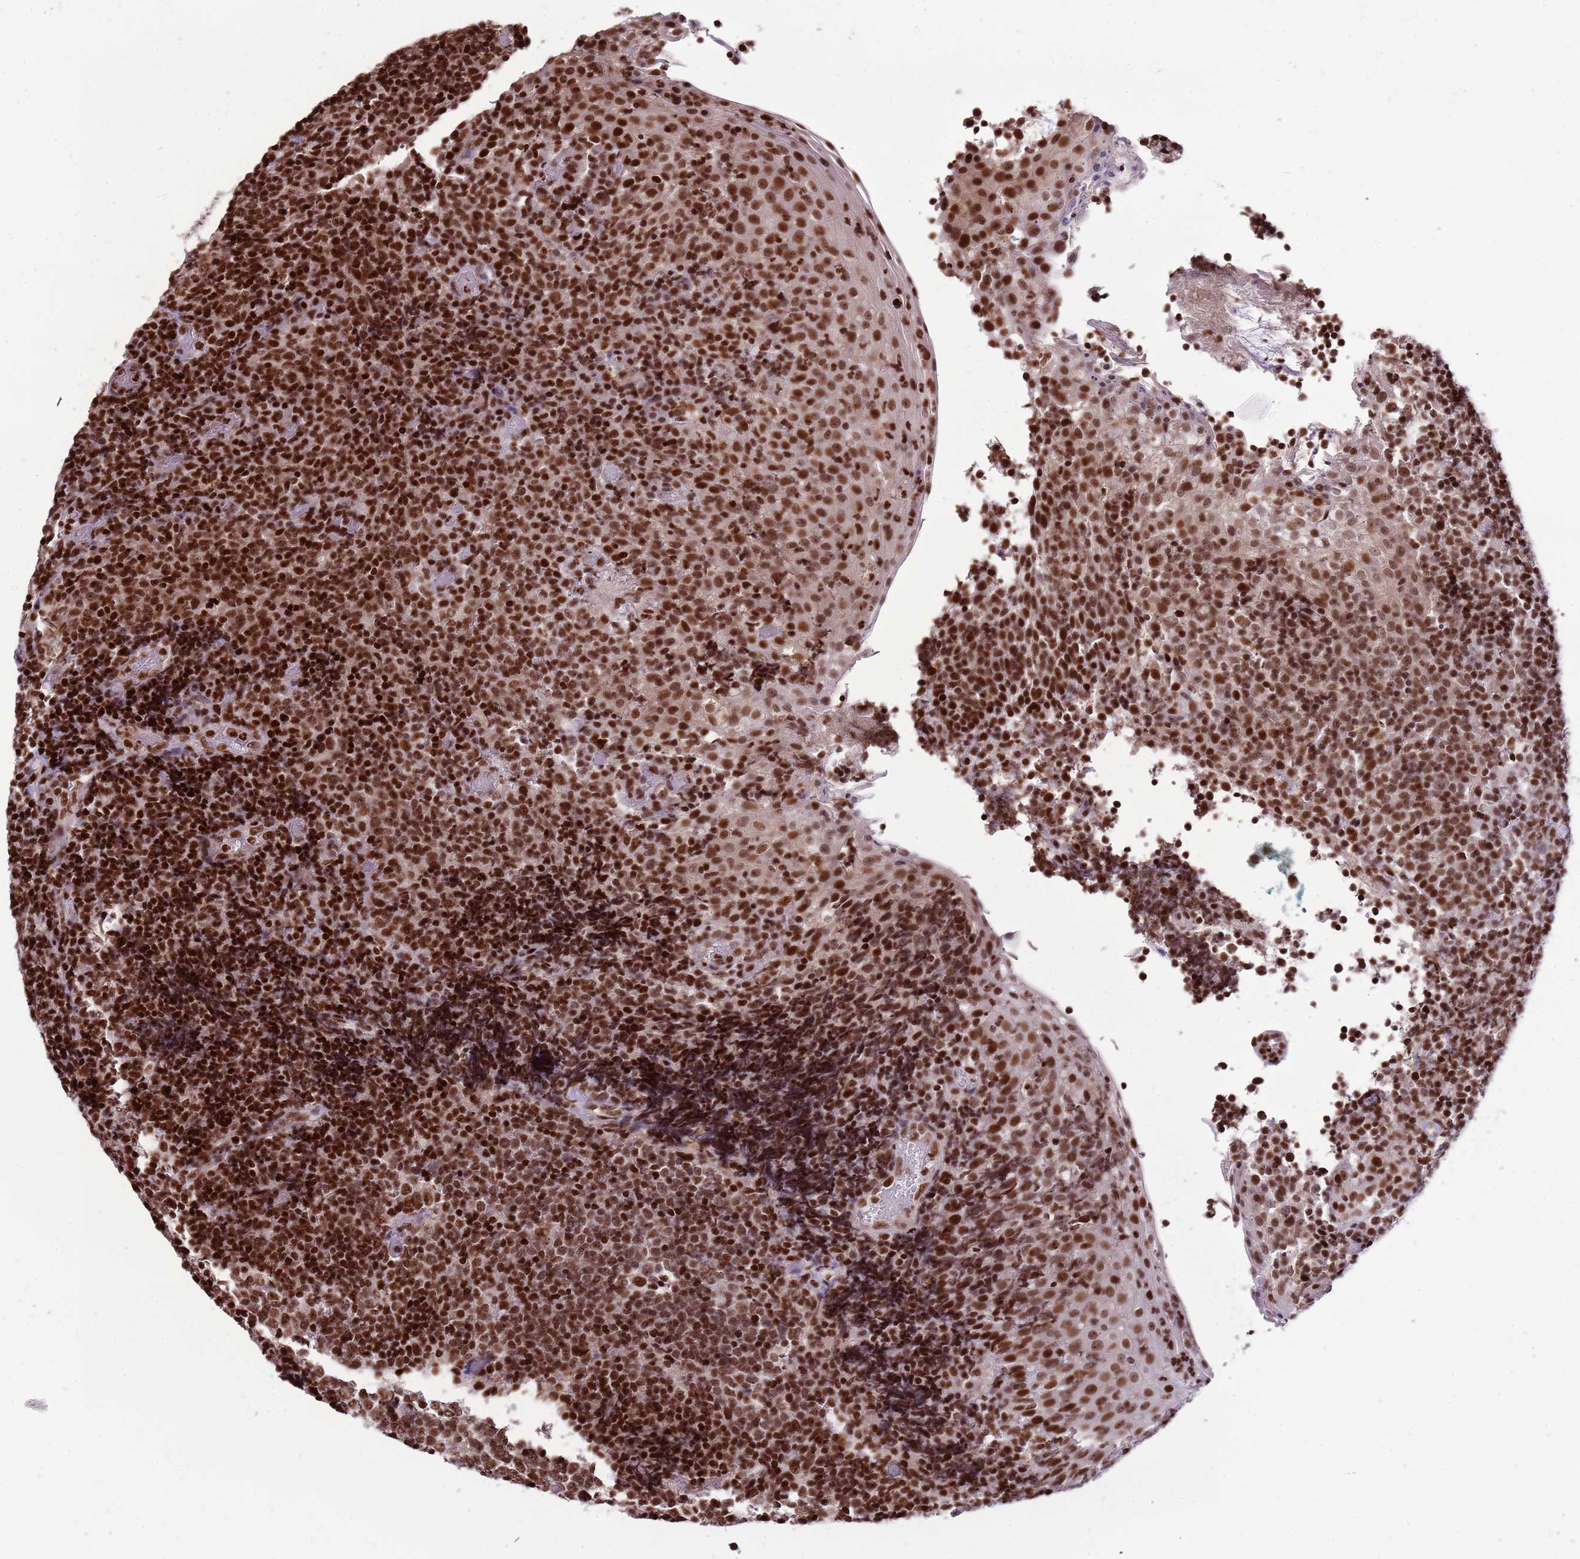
{"staining": {"intensity": "moderate", "quantity": ">75%", "location": "nuclear"}, "tissue": "tonsil", "cell_type": "Germinal center cells", "image_type": "normal", "snomed": [{"axis": "morphology", "description": "Normal tissue, NOS"}, {"axis": "topography", "description": "Tonsil"}], "caption": "IHC histopathology image of benign tonsil: human tonsil stained using immunohistochemistry (IHC) reveals medium levels of moderate protein expression localized specifically in the nuclear of germinal center cells, appearing as a nuclear brown color.", "gene": "WASHC4", "patient": {"sex": "female", "age": 19}}